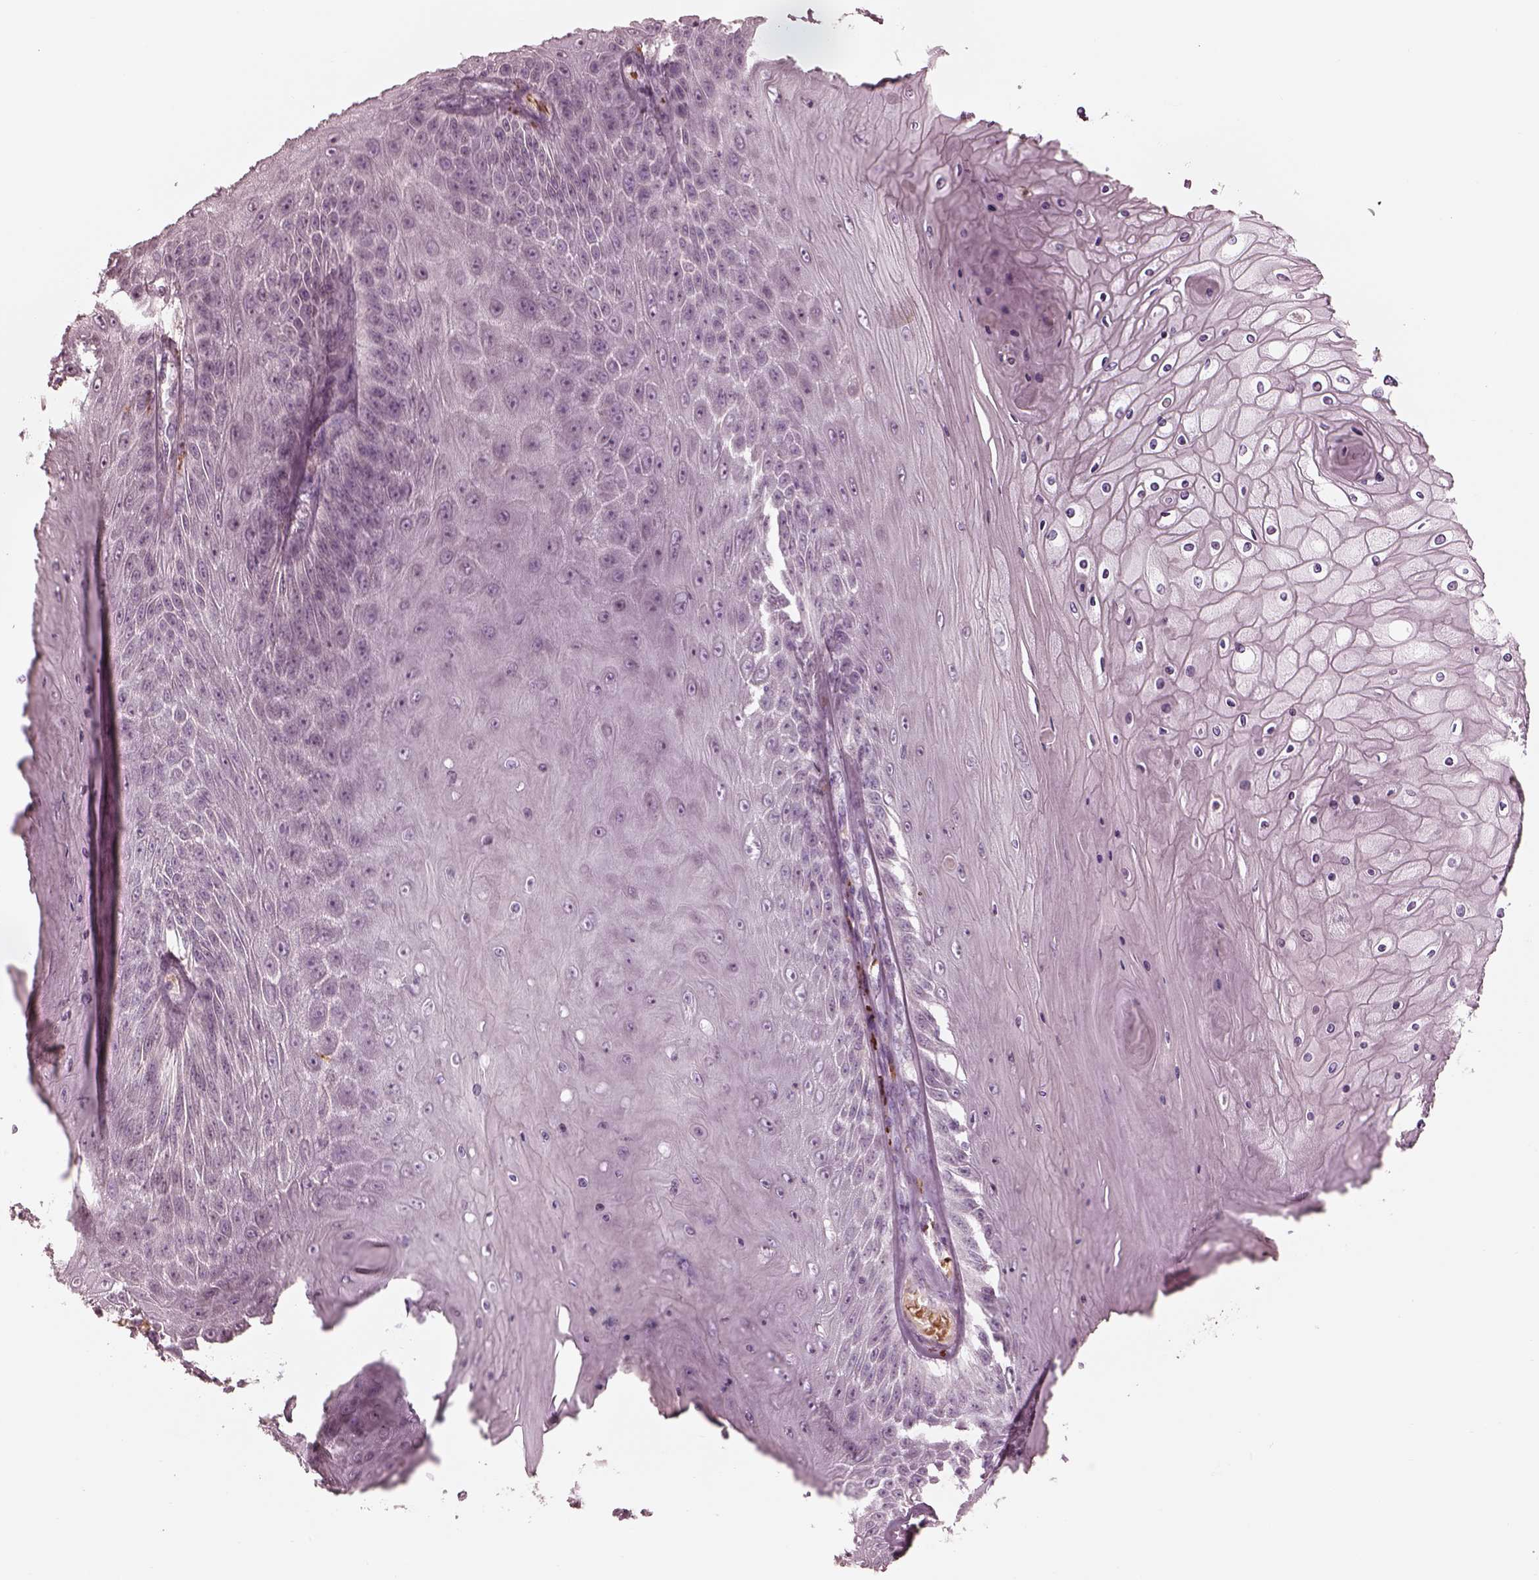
{"staining": {"intensity": "negative", "quantity": "none", "location": "none"}, "tissue": "skin cancer", "cell_type": "Tumor cells", "image_type": "cancer", "snomed": [{"axis": "morphology", "description": "Squamous cell carcinoma, NOS"}, {"axis": "topography", "description": "Skin"}], "caption": "Immunohistochemical staining of squamous cell carcinoma (skin) reveals no significant positivity in tumor cells. (Stains: DAB (3,3'-diaminobenzidine) immunohistochemistry with hematoxylin counter stain, Microscopy: brightfield microscopy at high magnification).", "gene": "ANKLE1", "patient": {"sex": "male", "age": 62}}